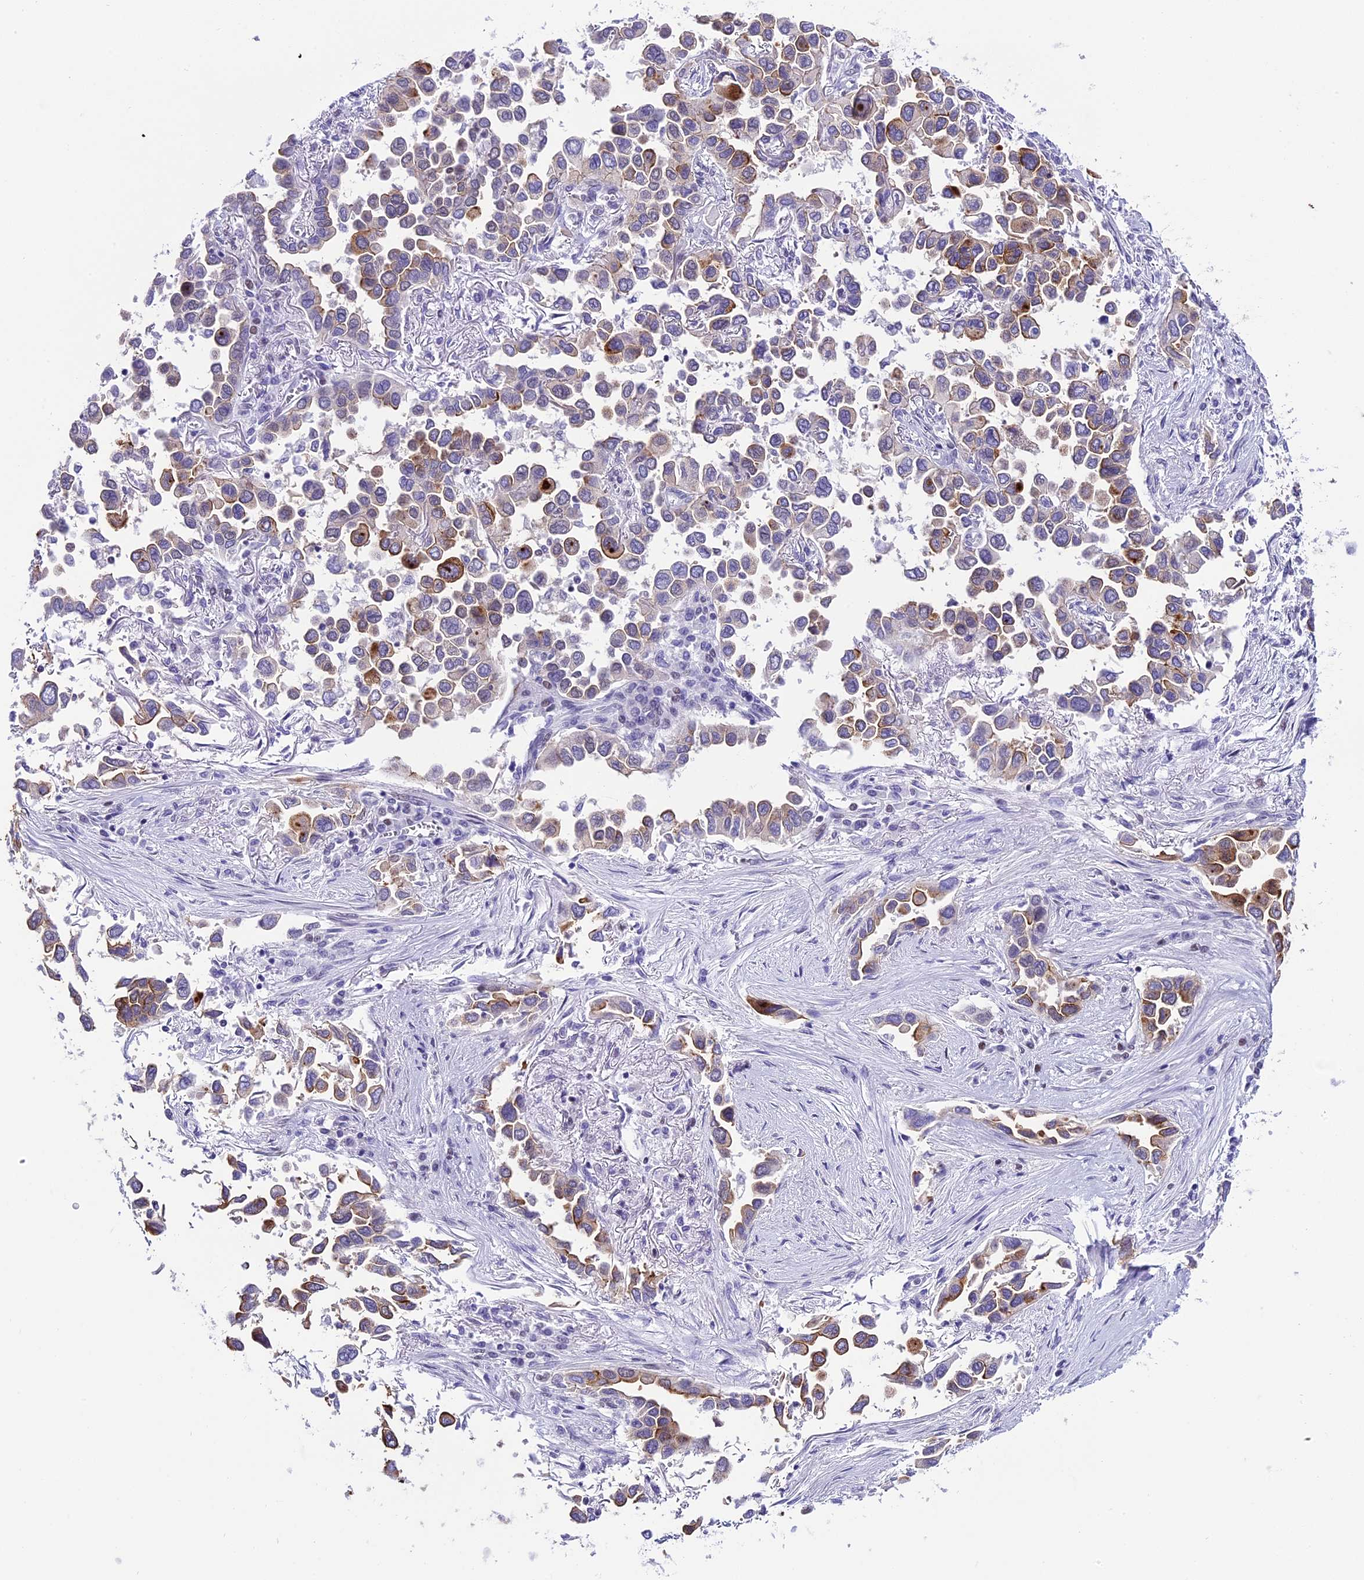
{"staining": {"intensity": "strong", "quantity": "25%-75%", "location": "cytoplasmic/membranous"}, "tissue": "lung cancer", "cell_type": "Tumor cells", "image_type": "cancer", "snomed": [{"axis": "morphology", "description": "Adenocarcinoma, NOS"}, {"axis": "topography", "description": "Lung"}], "caption": "Lung cancer stained with a brown dye shows strong cytoplasmic/membranous positive positivity in about 25%-75% of tumor cells.", "gene": "SPIRE2", "patient": {"sex": "female", "age": 76}}